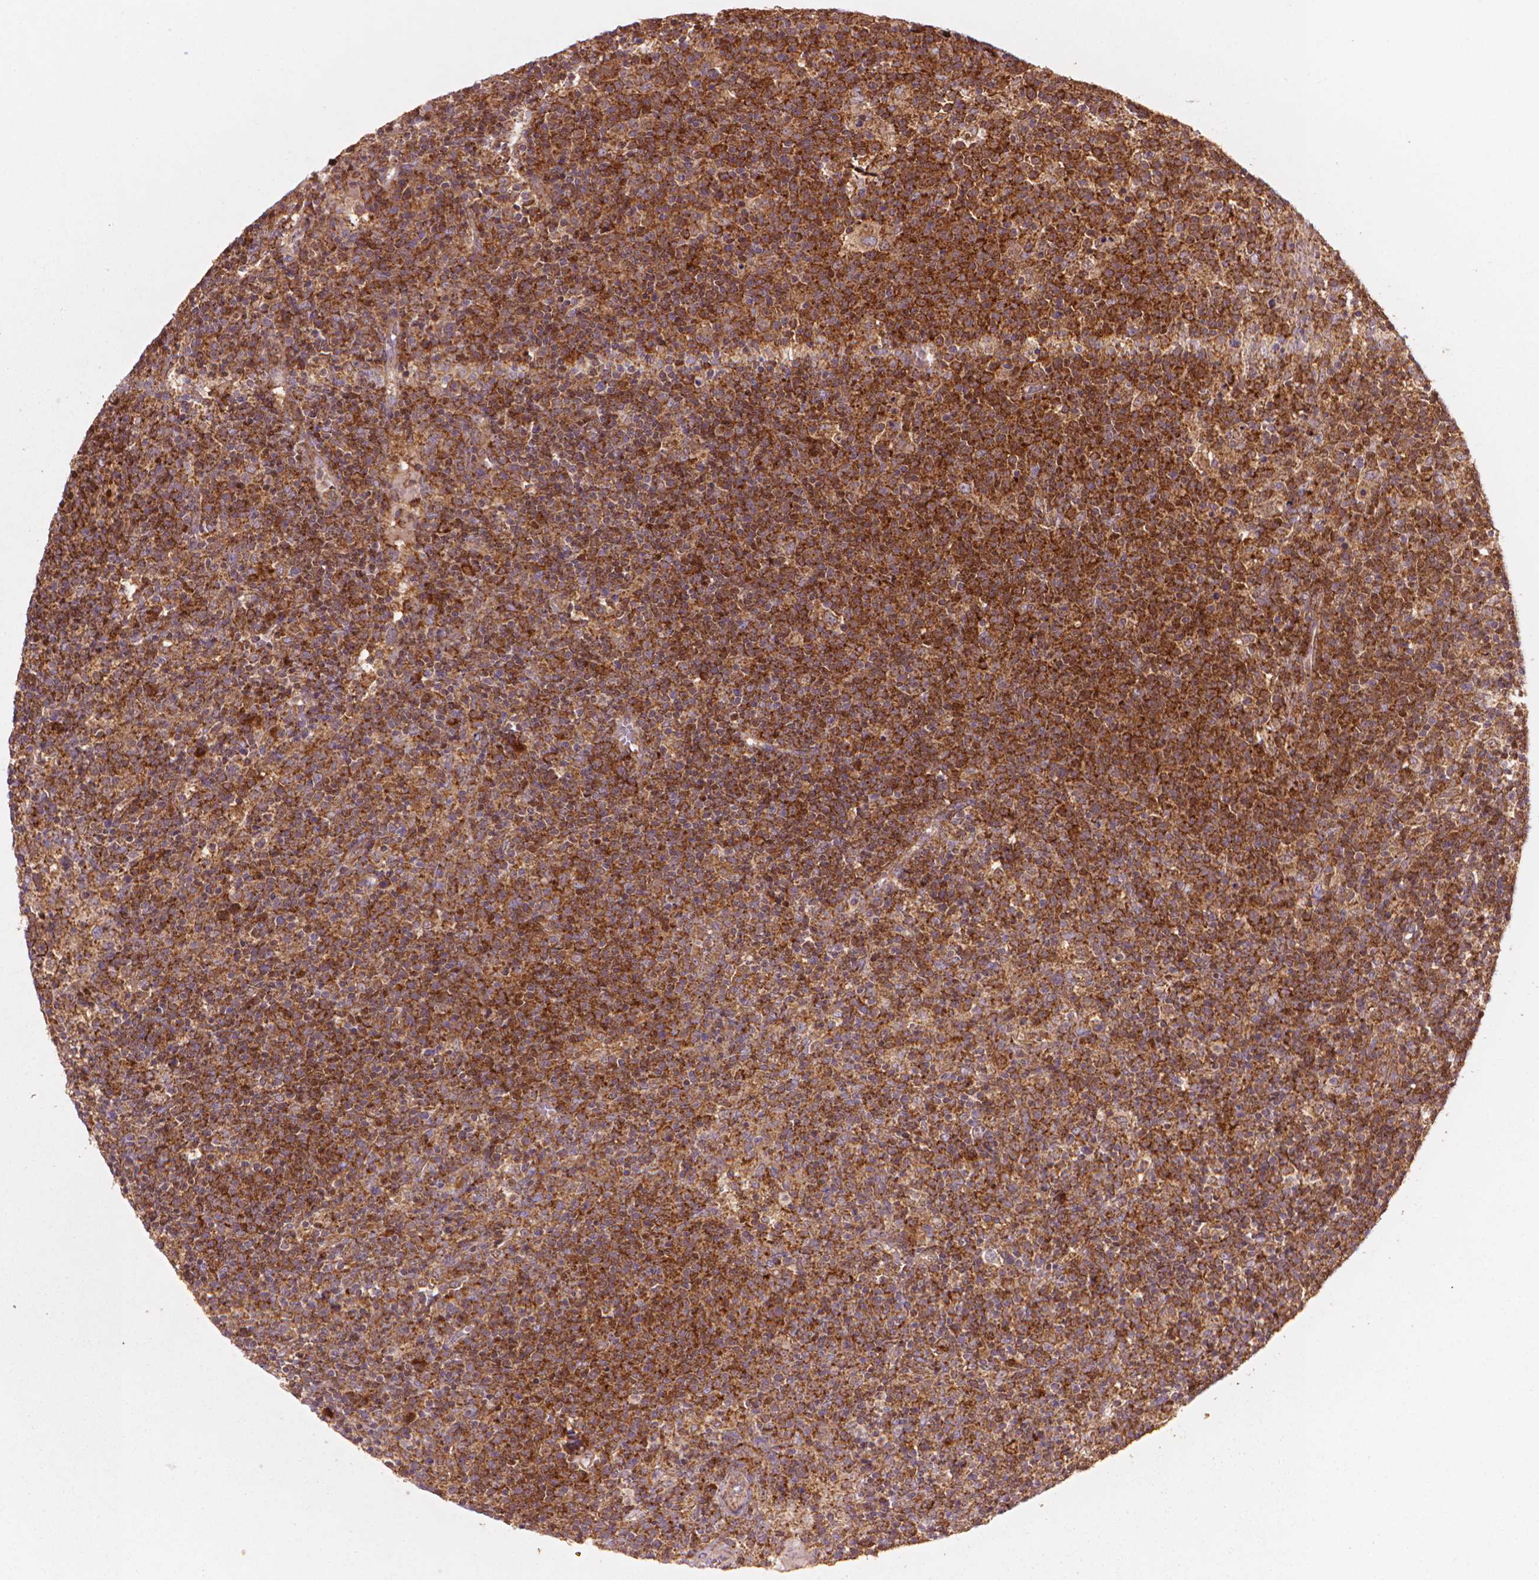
{"staining": {"intensity": "moderate", "quantity": ">75%", "location": "cytoplasmic/membranous"}, "tissue": "lymphoma", "cell_type": "Tumor cells", "image_type": "cancer", "snomed": [{"axis": "morphology", "description": "Malignant lymphoma, non-Hodgkin's type, High grade"}, {"axis": "topography", "description": "Lymph node"}], "caption": "Immunohistochemistry staining of high-grade malignant lymphoma, non-Hodgkin's type, which shows medium levels of moderate cytoplasmic/membranous expression in approximately >75% of tumor cells indicating moderate cytoplasmic/membranous protein expression. The staining was performed using DAB (brown) for protein detection and nuclei were counterstained in hematoxylin (blue).", "gene": "VARS2", "patient": {"sex": "male", "age": 61}}